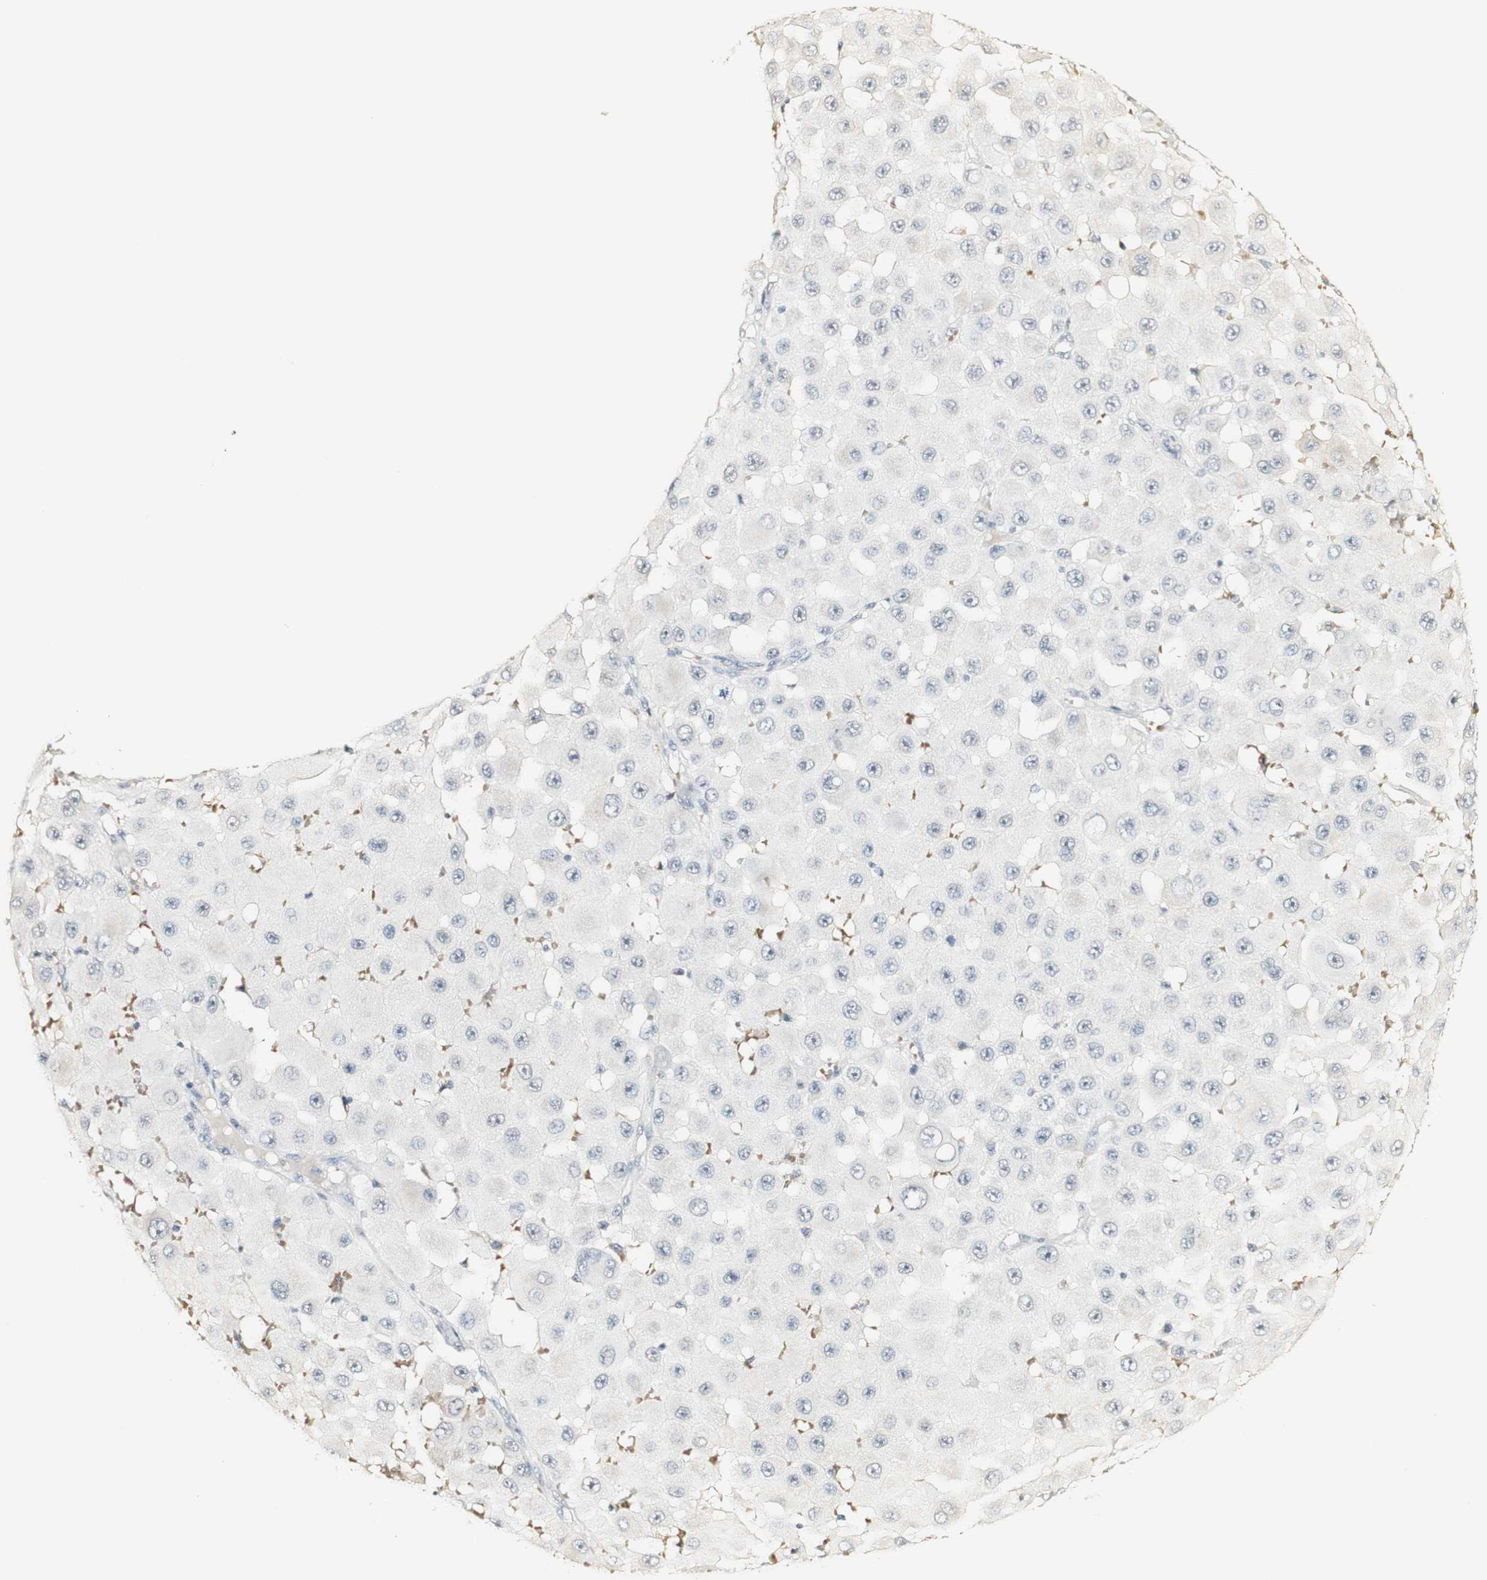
{"staining": {"intensity": "negative", "quantity": "none", "location": "none"}, "tissue": "melanoma", "cell_type": "Tumor cells", "image_type": "cancer", "snomed": [{"axis": "morphology", "description": "Malignant melanoma, NOS"}, {"axis": "topography", "description": "Skin"}], "caption": "Tumor cells are negative for brown protein staining in malignant melanoma.", "gene": "SYT7", "patient": {"sex": "female", "age": 81}}